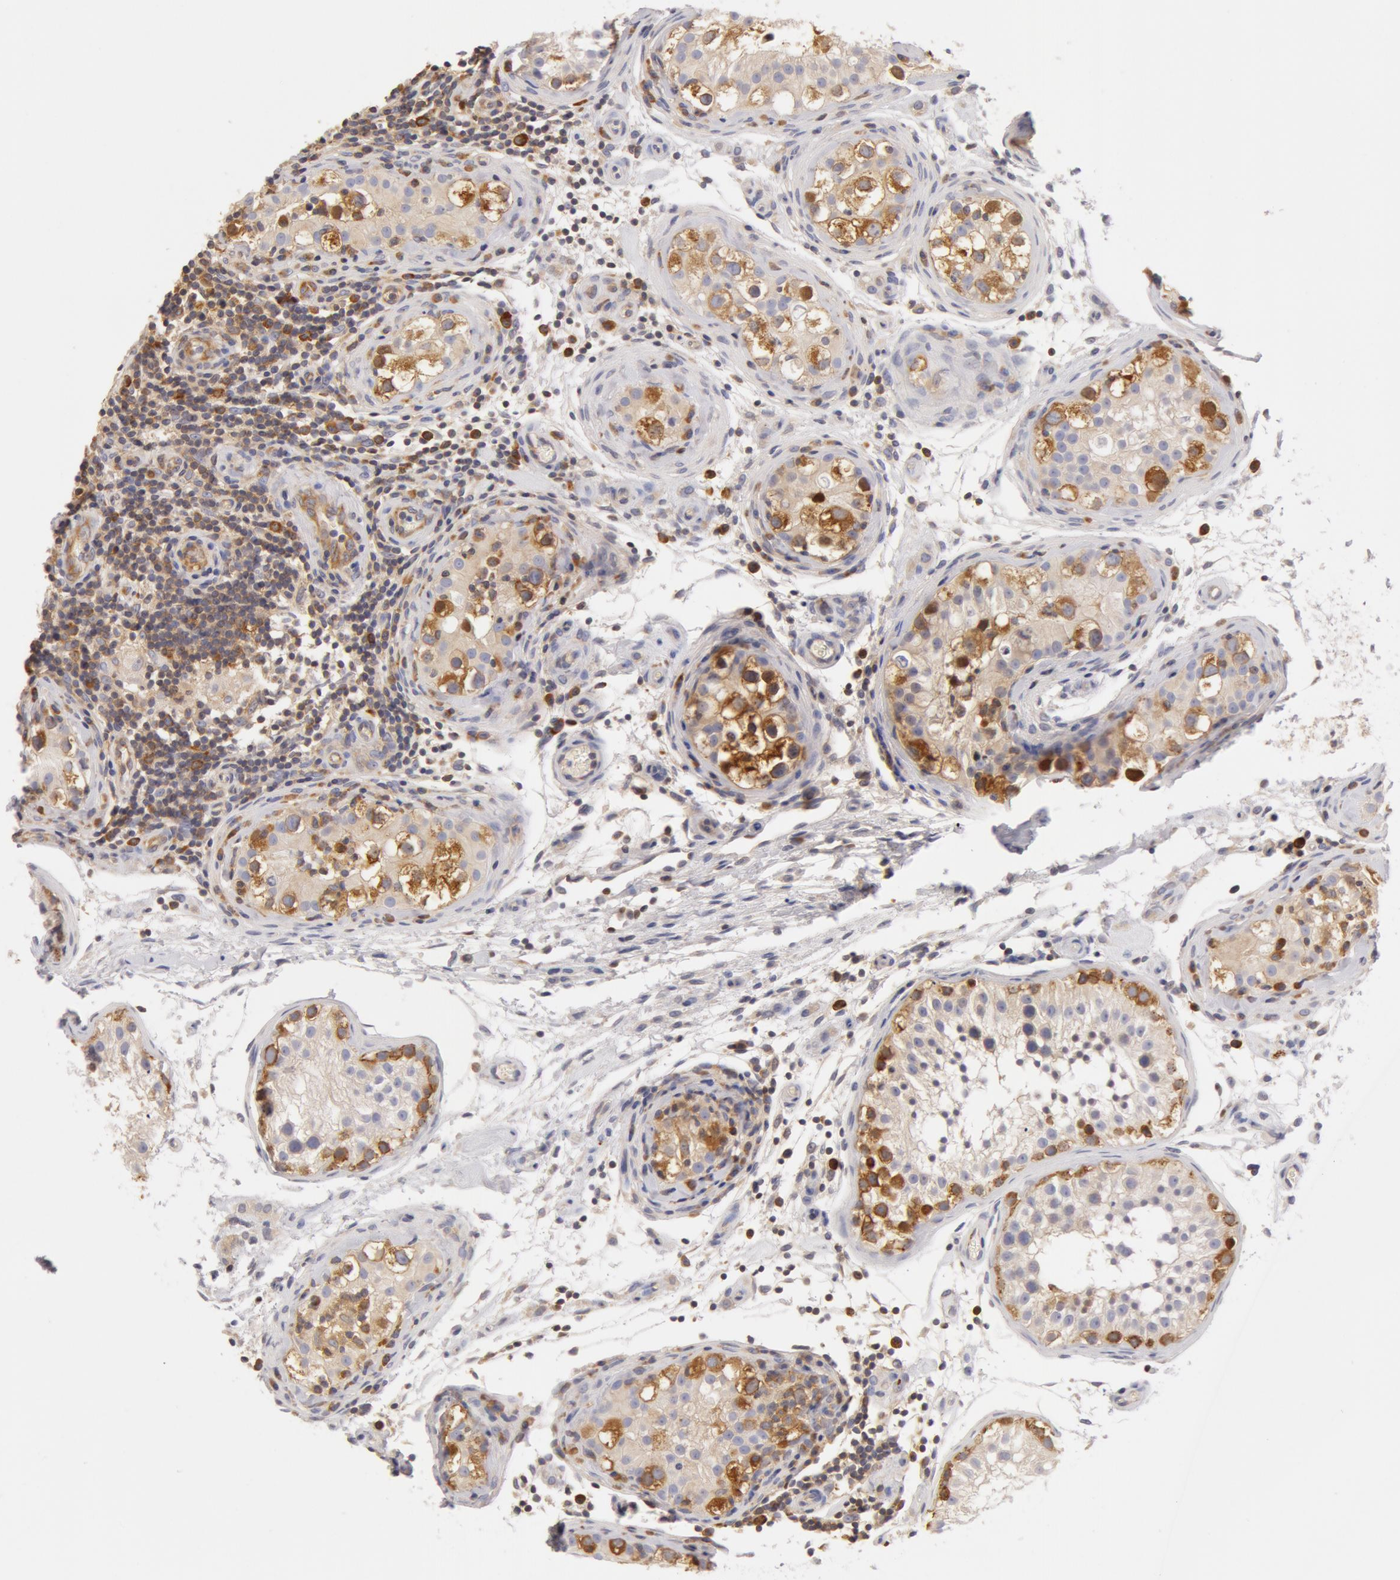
{"staining": {"intensity": "moderate", "quantity": "25%-75%", "location": "cytoplasmic/membranous"}, "tissue": "testis", "cell_type": "Cells in seminiferous ducts", "image_type": "normal", "snomed": [{"axis": "morphology", "description": "Normal tissue, NOS"}, {"axis": "topography", "description": "Testis"}], "caption": "Immunohistochemical staining of unremarkable human testis reveals 25%-75% levels of moderate cytoplasmic/membranous protein staining in approximately 25%-75% of cells in seminiferous ducts.", "gene": "DDX3X", "patient": {"sex": "male", "age": 24}}